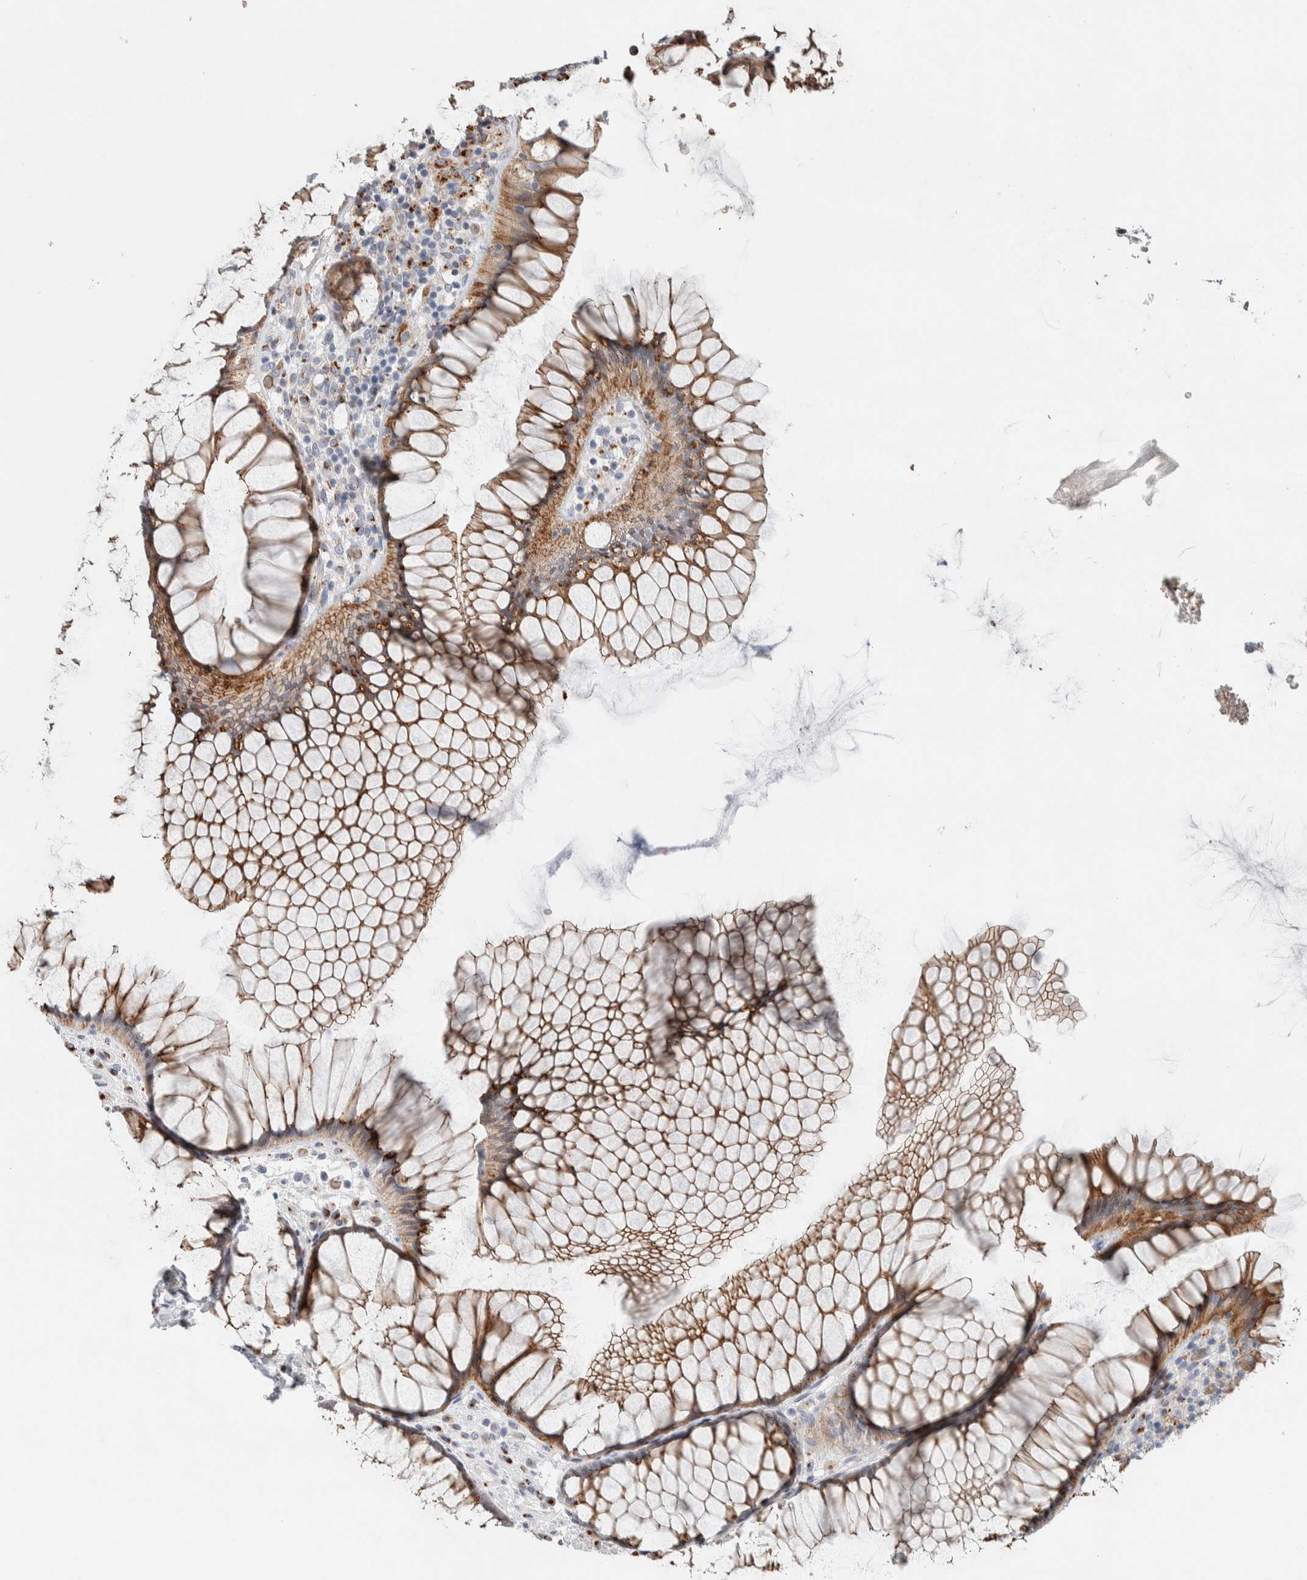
{"staining": {"intensity": "moderate", "quantity": ">75%", "location": "cytoplasmic/membranous"}, "tissue": "rectum", "cell_type": "Glandular cells", "image_type": "normal", "snomed": [{"axis": "morphology", "description": "Normal tissue, NOS"}, {"axis": "topography", "description": "Rectum"}], "caption": "This is a photomicrograph of immunohistochemistry (IHC) staining of normal rectum, which shows moderate positivity in the cytoplasmic/membranous of glandular cells.", "gene": "SLC38A10", "patient": {"sex": "male", "age": 51}}